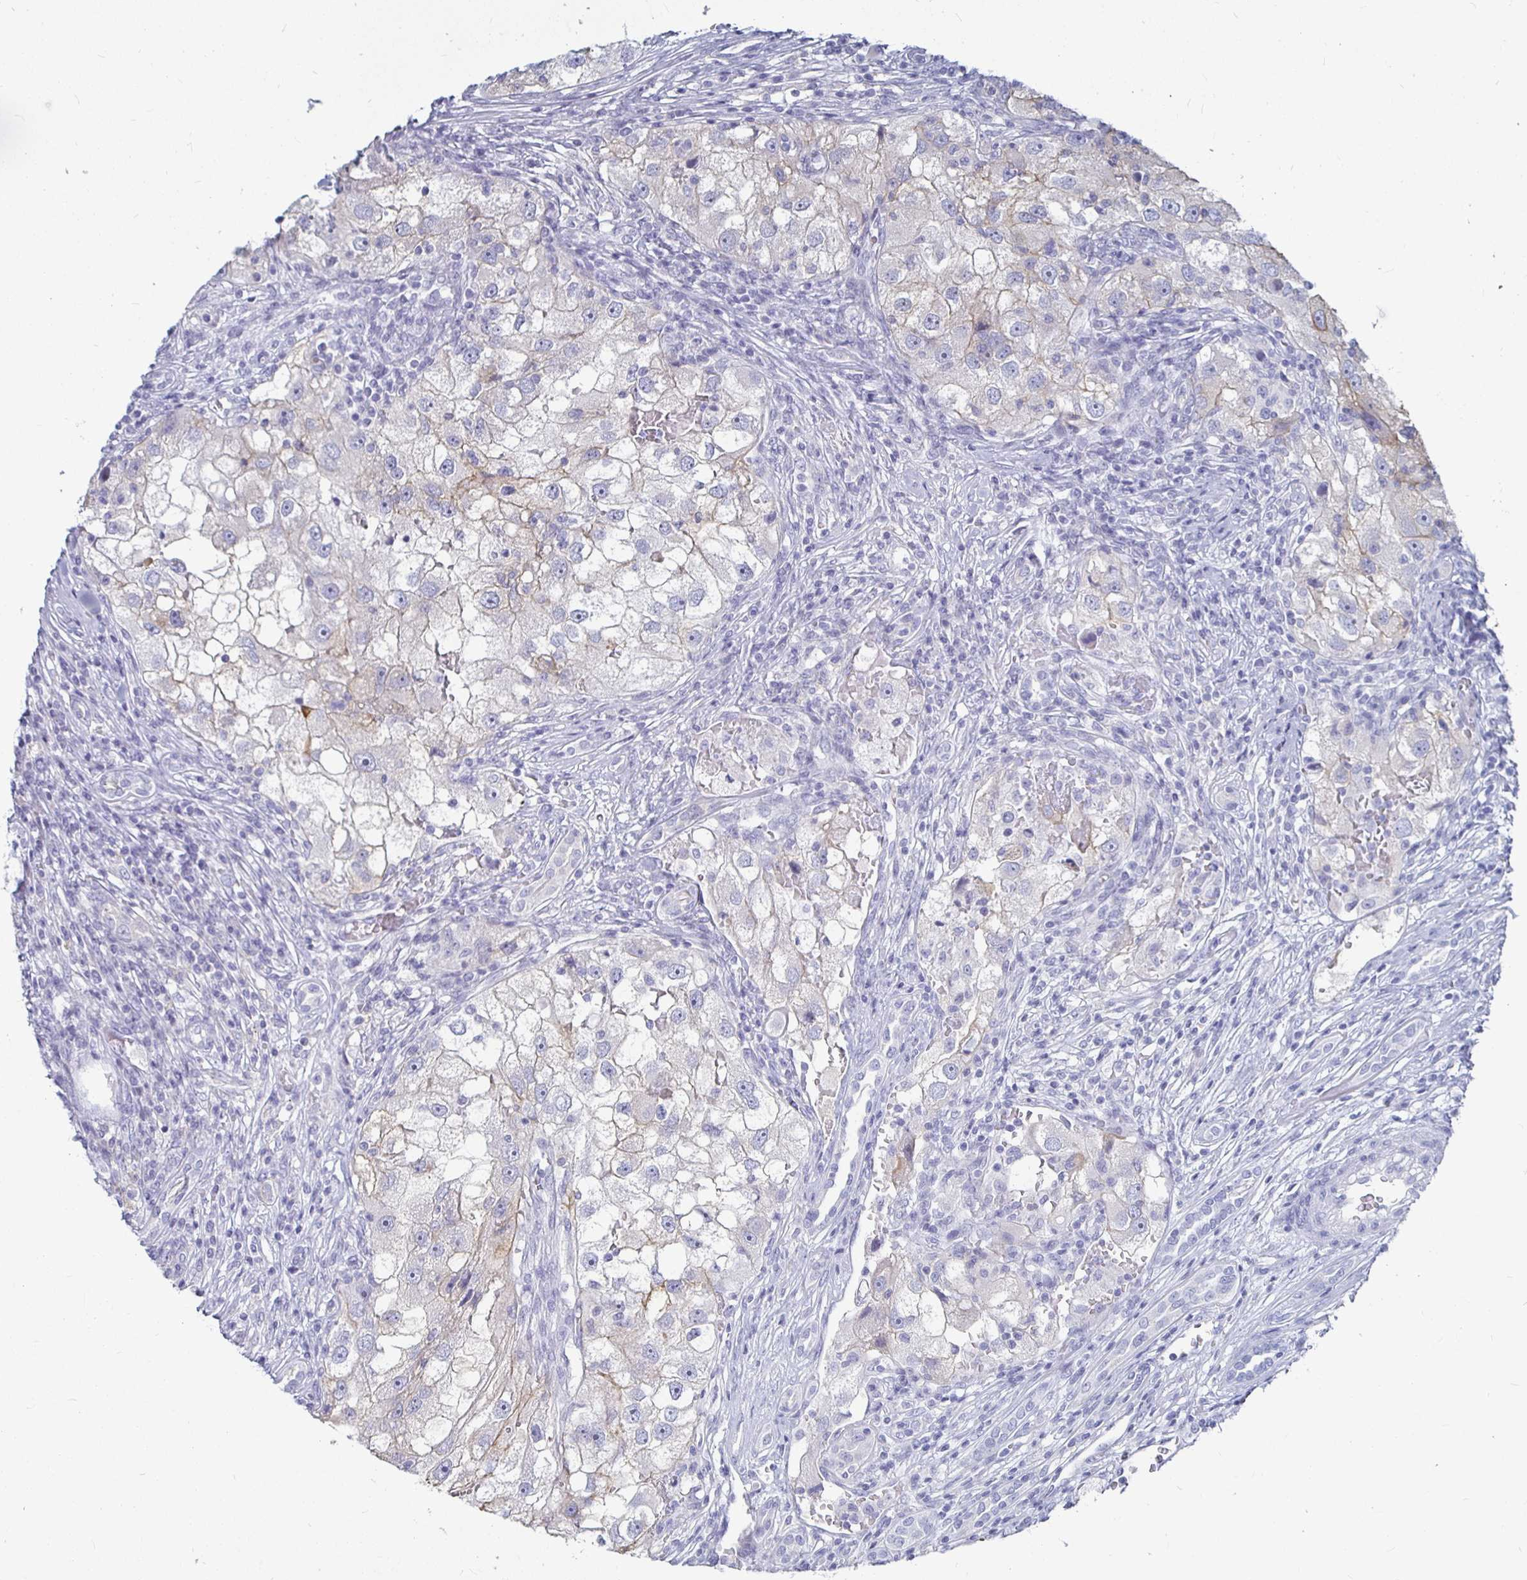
{"staining": {"intensity": "negative", "quantity": "none", "location": "none"}, "tissue": "renal cancer", "cell_type": "Tumor cells", "image_type": "cancer", "snomed": [{"axis": "morphology", "description": "Adenocarcinoma, NOS"}, {"axis": "topography", "description": "Kidney"}], "caption": "An image of renal cancer stained for a protein displays no brown staining in tumor cells.", "gene": "CA9", "patient": {"sex": "male", "age": 63}}